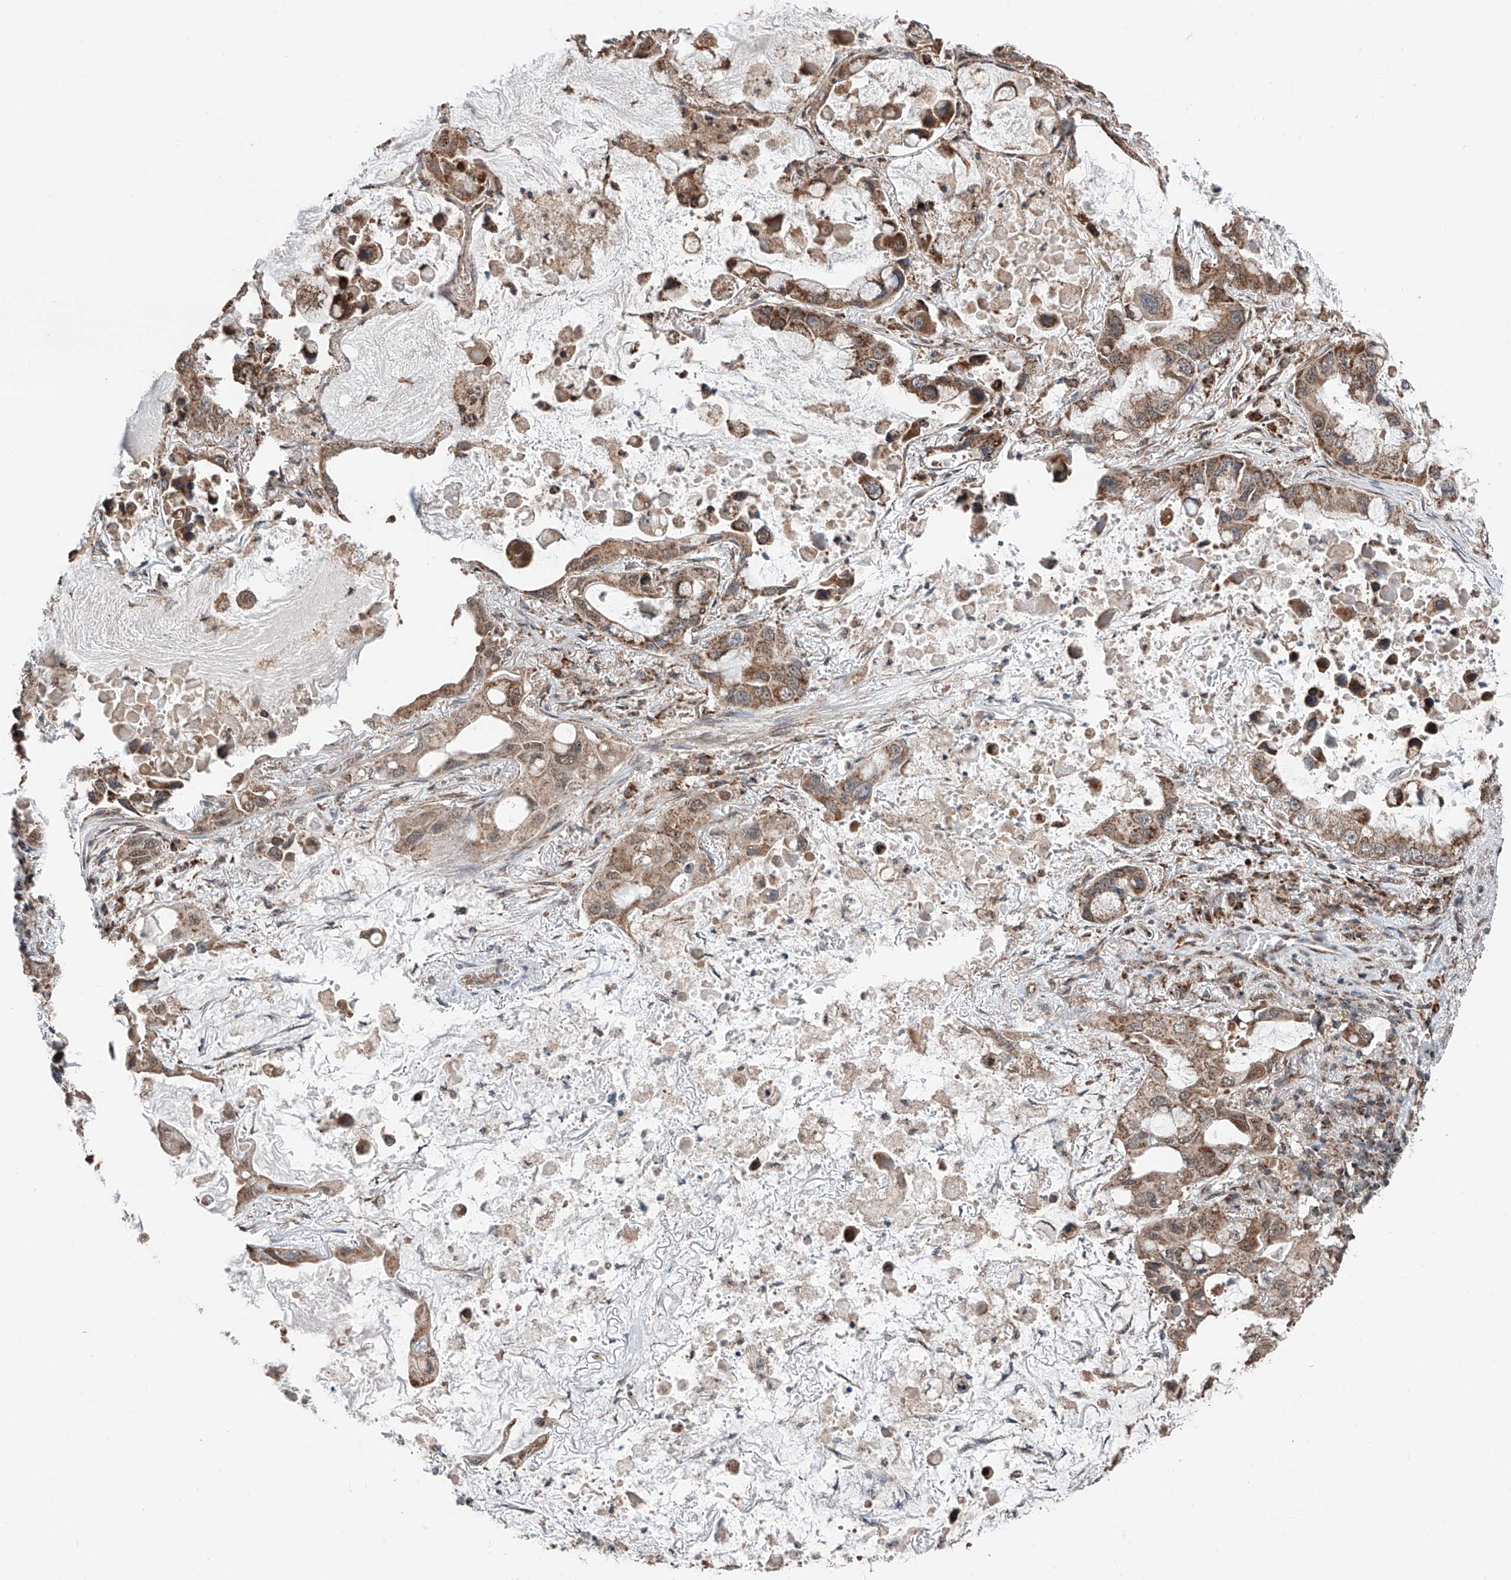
{"staining": {"intensity": "moderate", "quantity": ">75%", "location": "cytoplasmic/membranous"}, "tissue": "lung cancer", "cell_type": "Tumor cells", "image_type": "cancer", "snomed": [{"axis": "morphology", "description": "Adenocarcinoma, NOS"}, {"axis": "topography", "description": "Lung"}], "caption": "A medium amount of moderate cytoplasmic/membranous positivity is present in about >75% of tumor cells in lung adenocarcinoma tissue.", "gene": "ZNF445", "patient": {"sex": "male", "age": 64}}